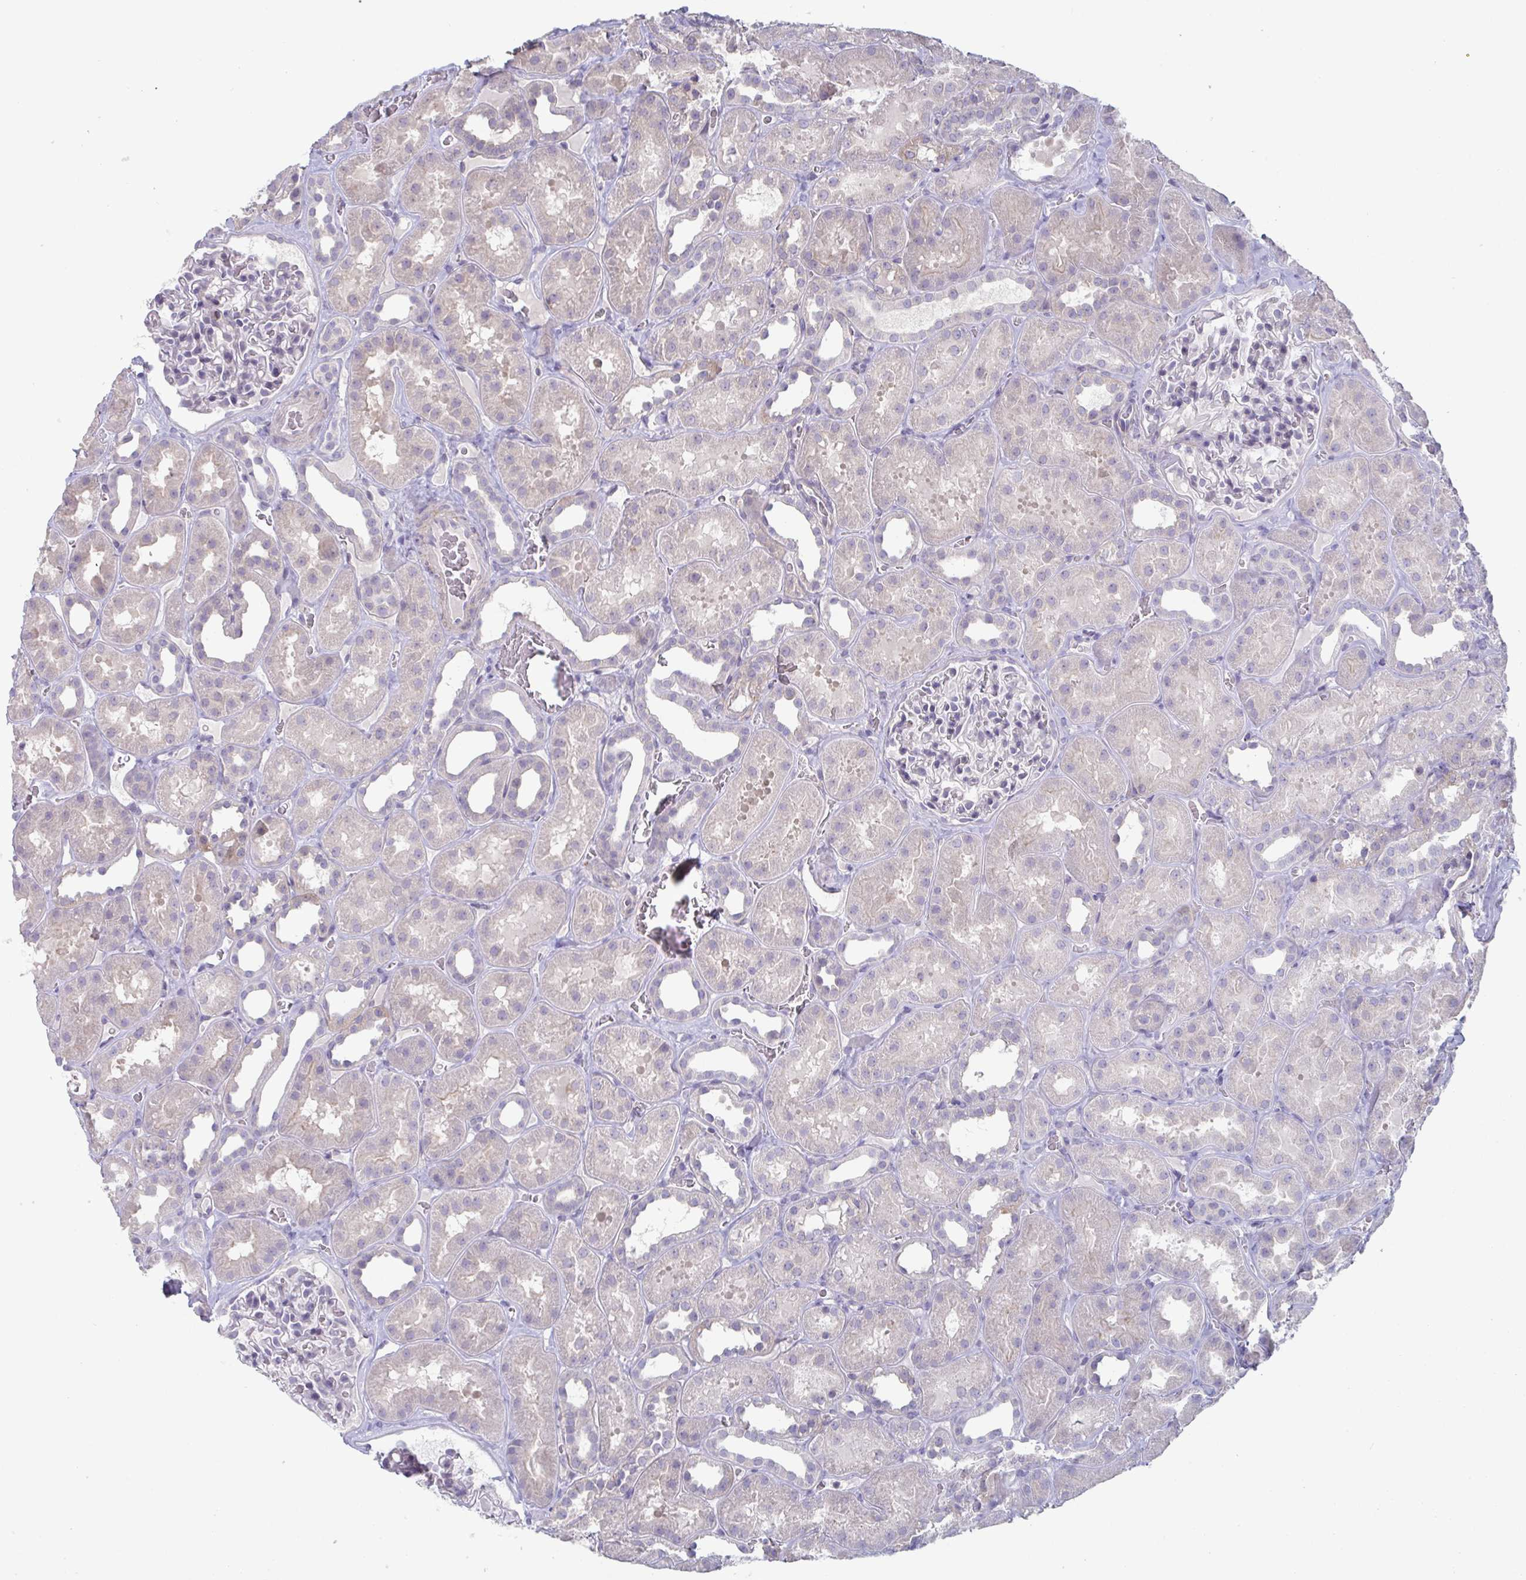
{"staining": {"intensity": "negative", "quantity": "none", "location": "none"}, "tissue": "kidney", "cell_type": "Cells in glomeruli", "image_type": "normal", "snomed": [{"axis": "morphology", "description": "Normal tissue, NOS"}, {"axis": "topography", "description": "Kidney"}], "caption": "An immunohistochemistry photomicrograph of benign kidney is shown. There is no staining in cells in glomeruli of kidney. (DAB immunohistochemistry, high magnification).", "gene": "STK26", "patient": {"sex": "female", "age": 41}}